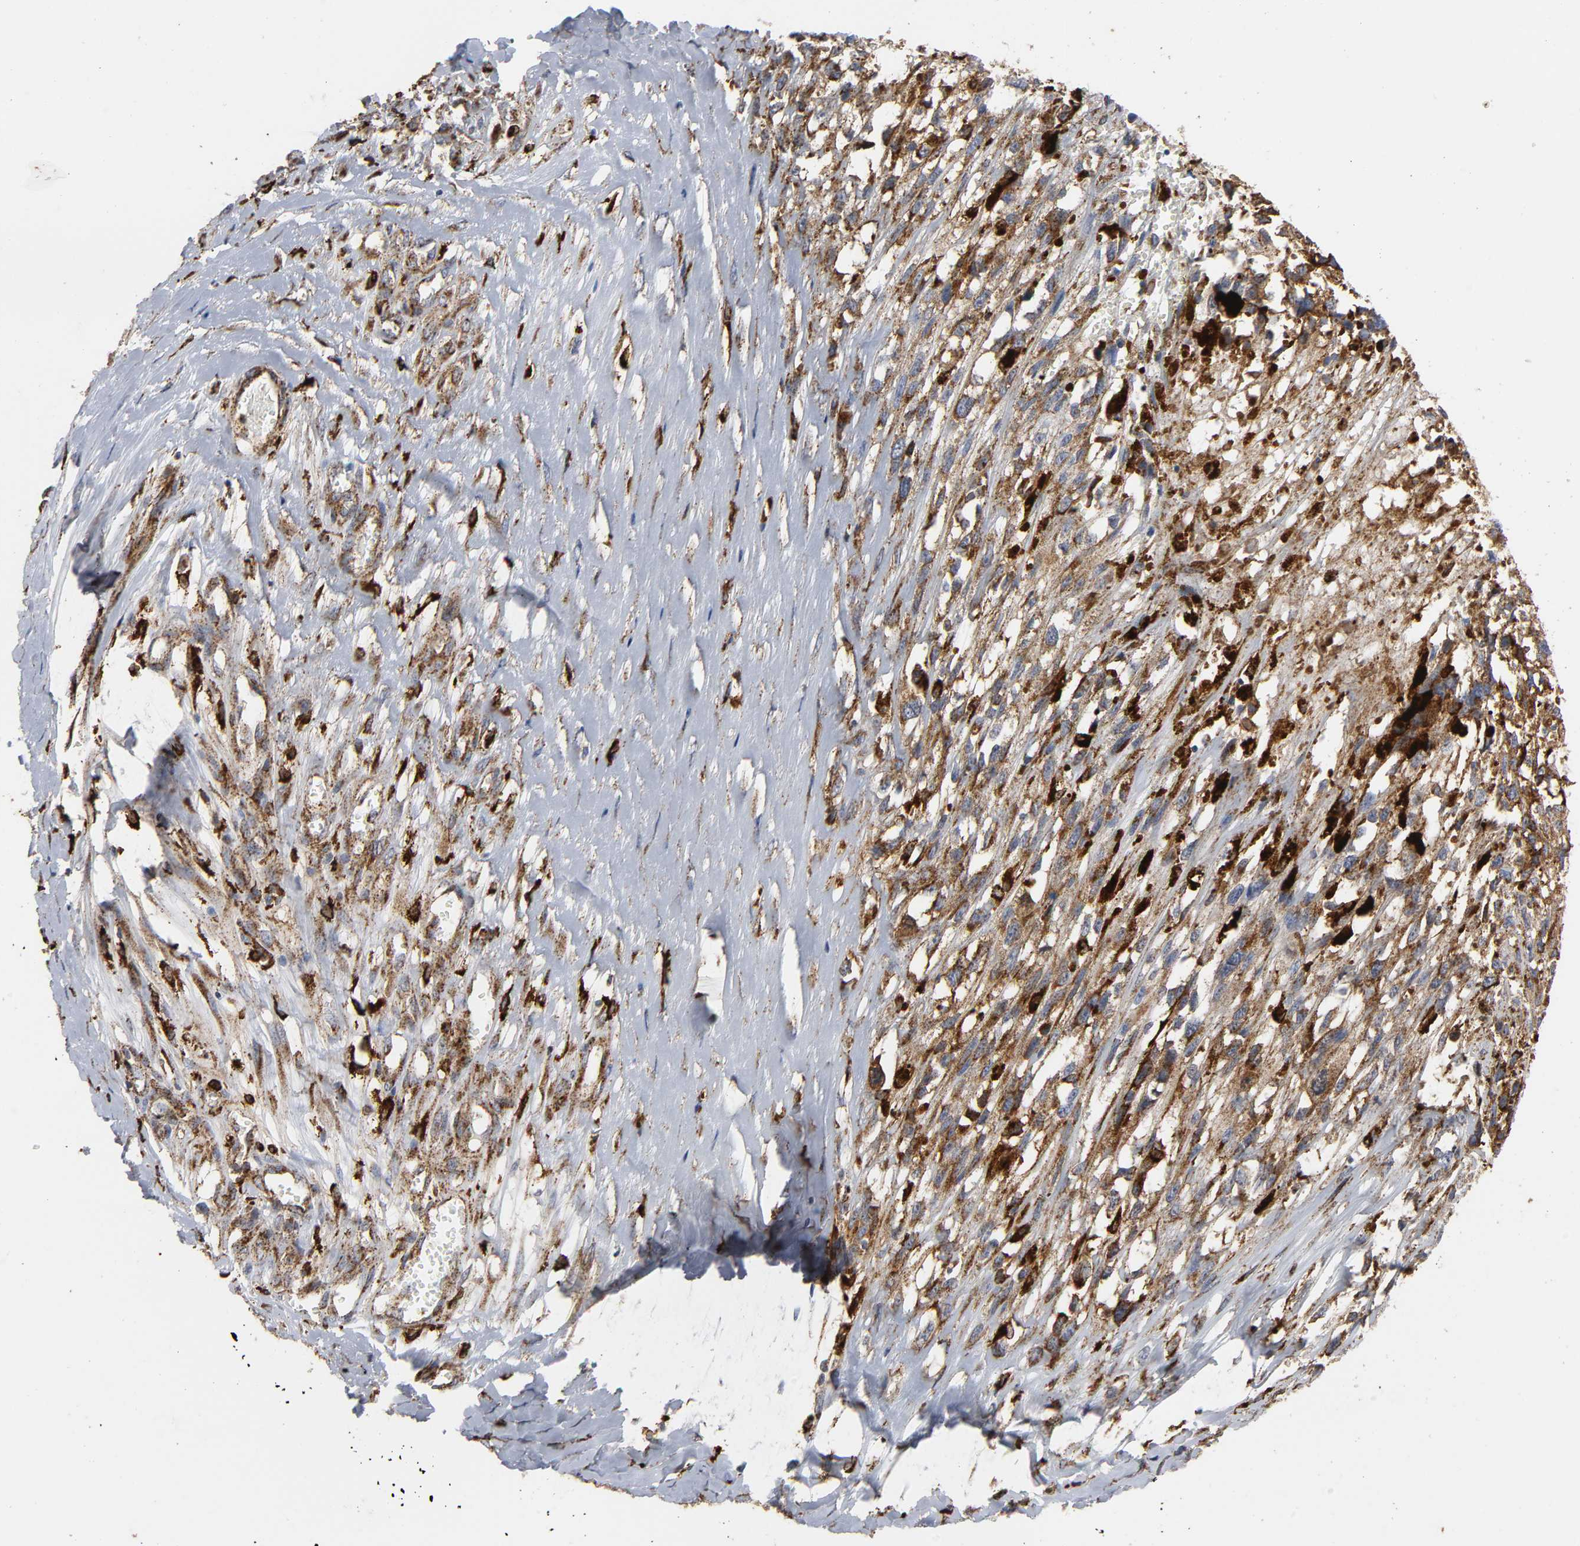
{"staining": {"intensity": "strong", "quantity": ">75%", "location": "cytoplasmic/membranous"}, "tissue": "melanoma", "cell_type": "Tumor cells", "image_type": "cancer", "snomed": [{"axis": "morphology", "description": "Malignant melanoma, Metastatic site"}, {"axis": "topography", "description": "Lymph node"}], "caption": "The histopathology image reveals immunohistochemical staining of melanoma. There is strong cytoplasmic/membranous expression is present in about >75% of tumor cells.", "gene": "PSAP", "patient": {"sex": "male", "age": 59}}